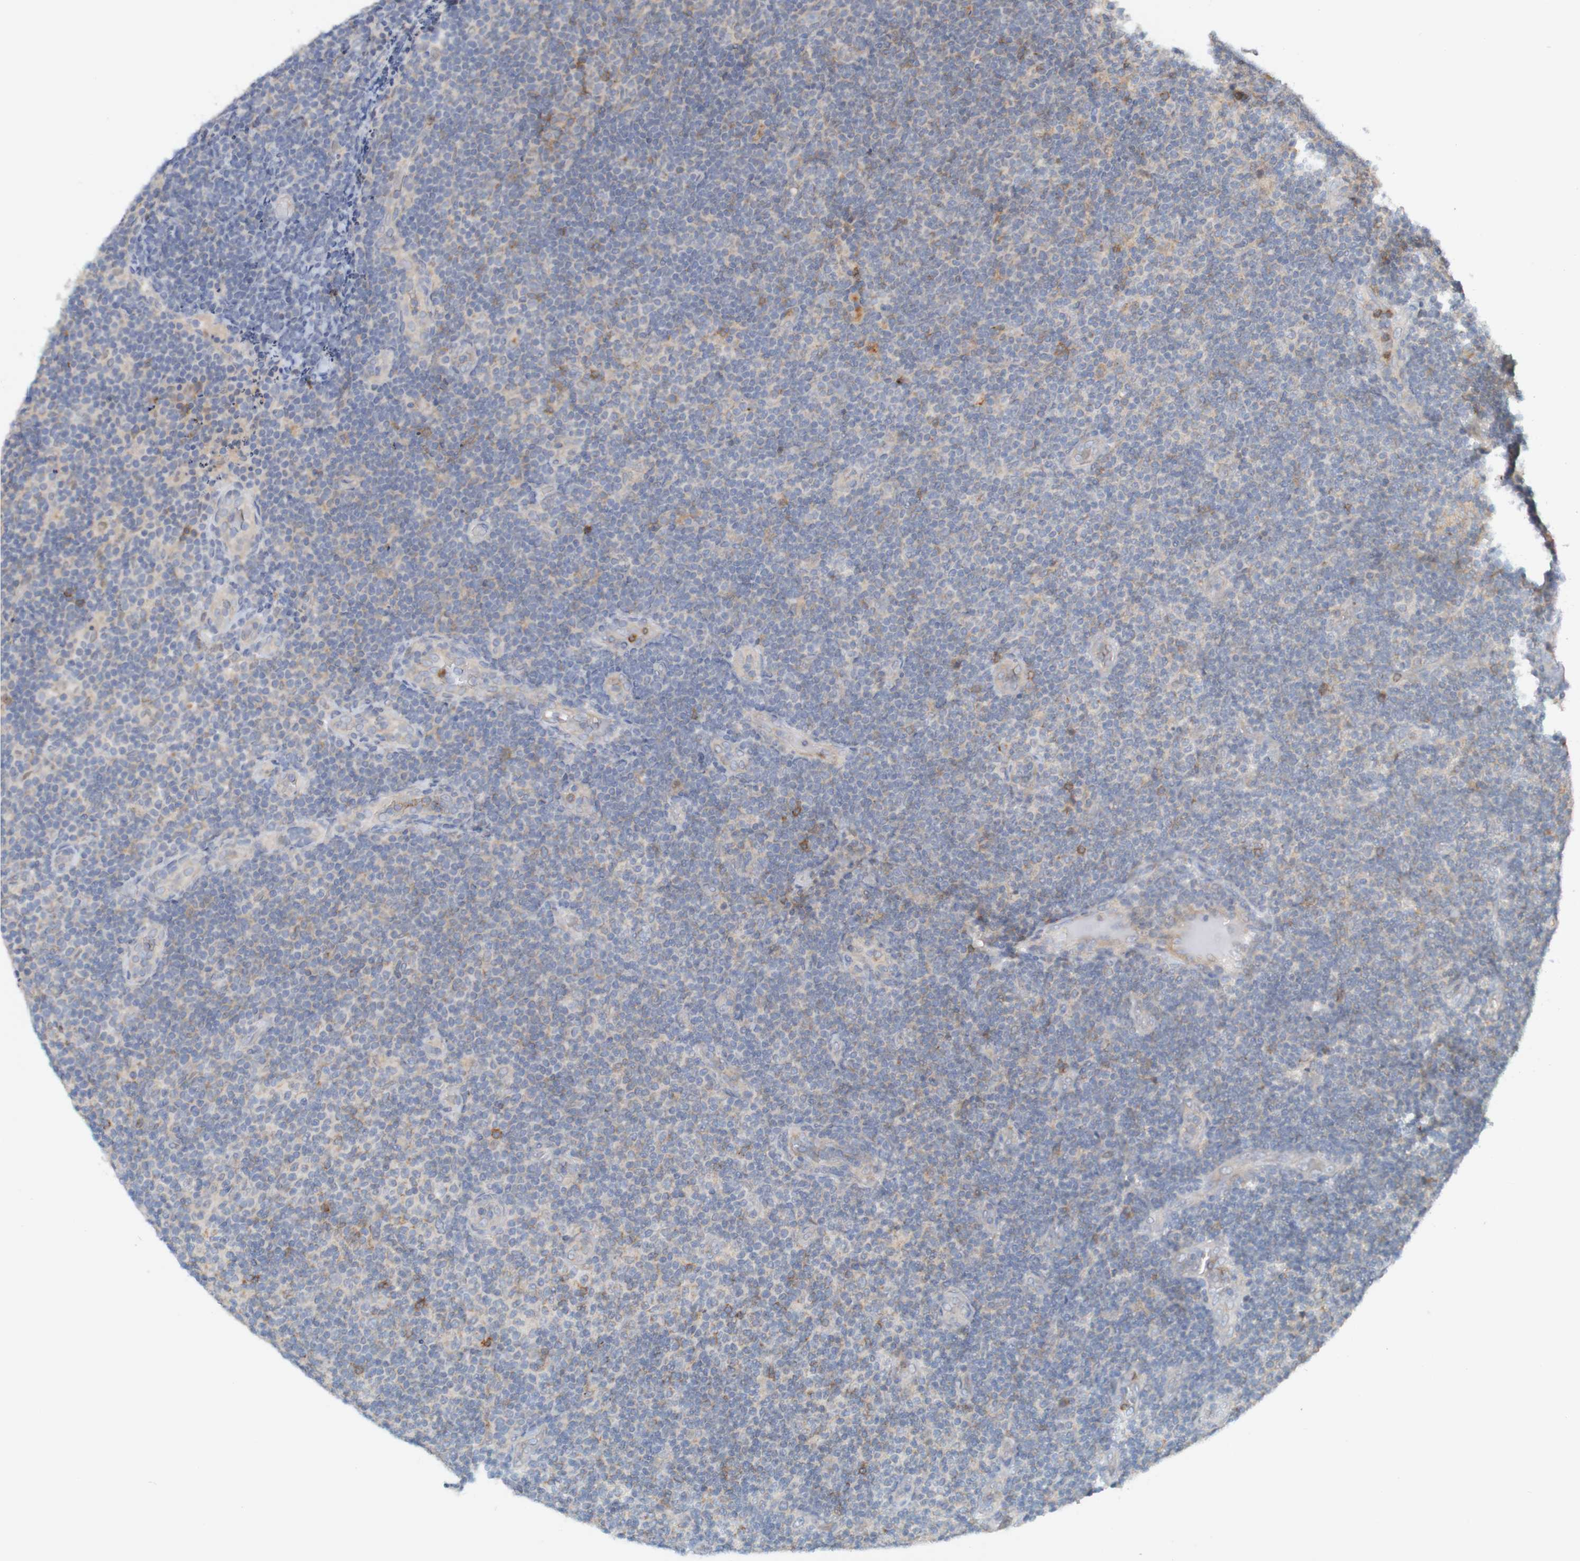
{"staining": {"intensity": "negative", "quantity": "none", "location": "none"}, "tissue": "lymphoma", "cell_type": "Tumor cells", "image_type": "cancer", "snomed": [{"axis": "morphology", "description": "Malignant lymphoma, non-Hodgkin's type, Low grade"}, {"axis": "topography", "description": "Lymph node"}], "caption": "Photomicrograph shows no protein staining in tumor cells of lymphoma tissue.", "gene": "NAV2", "patient": {"sex": "male", "age": 83}}